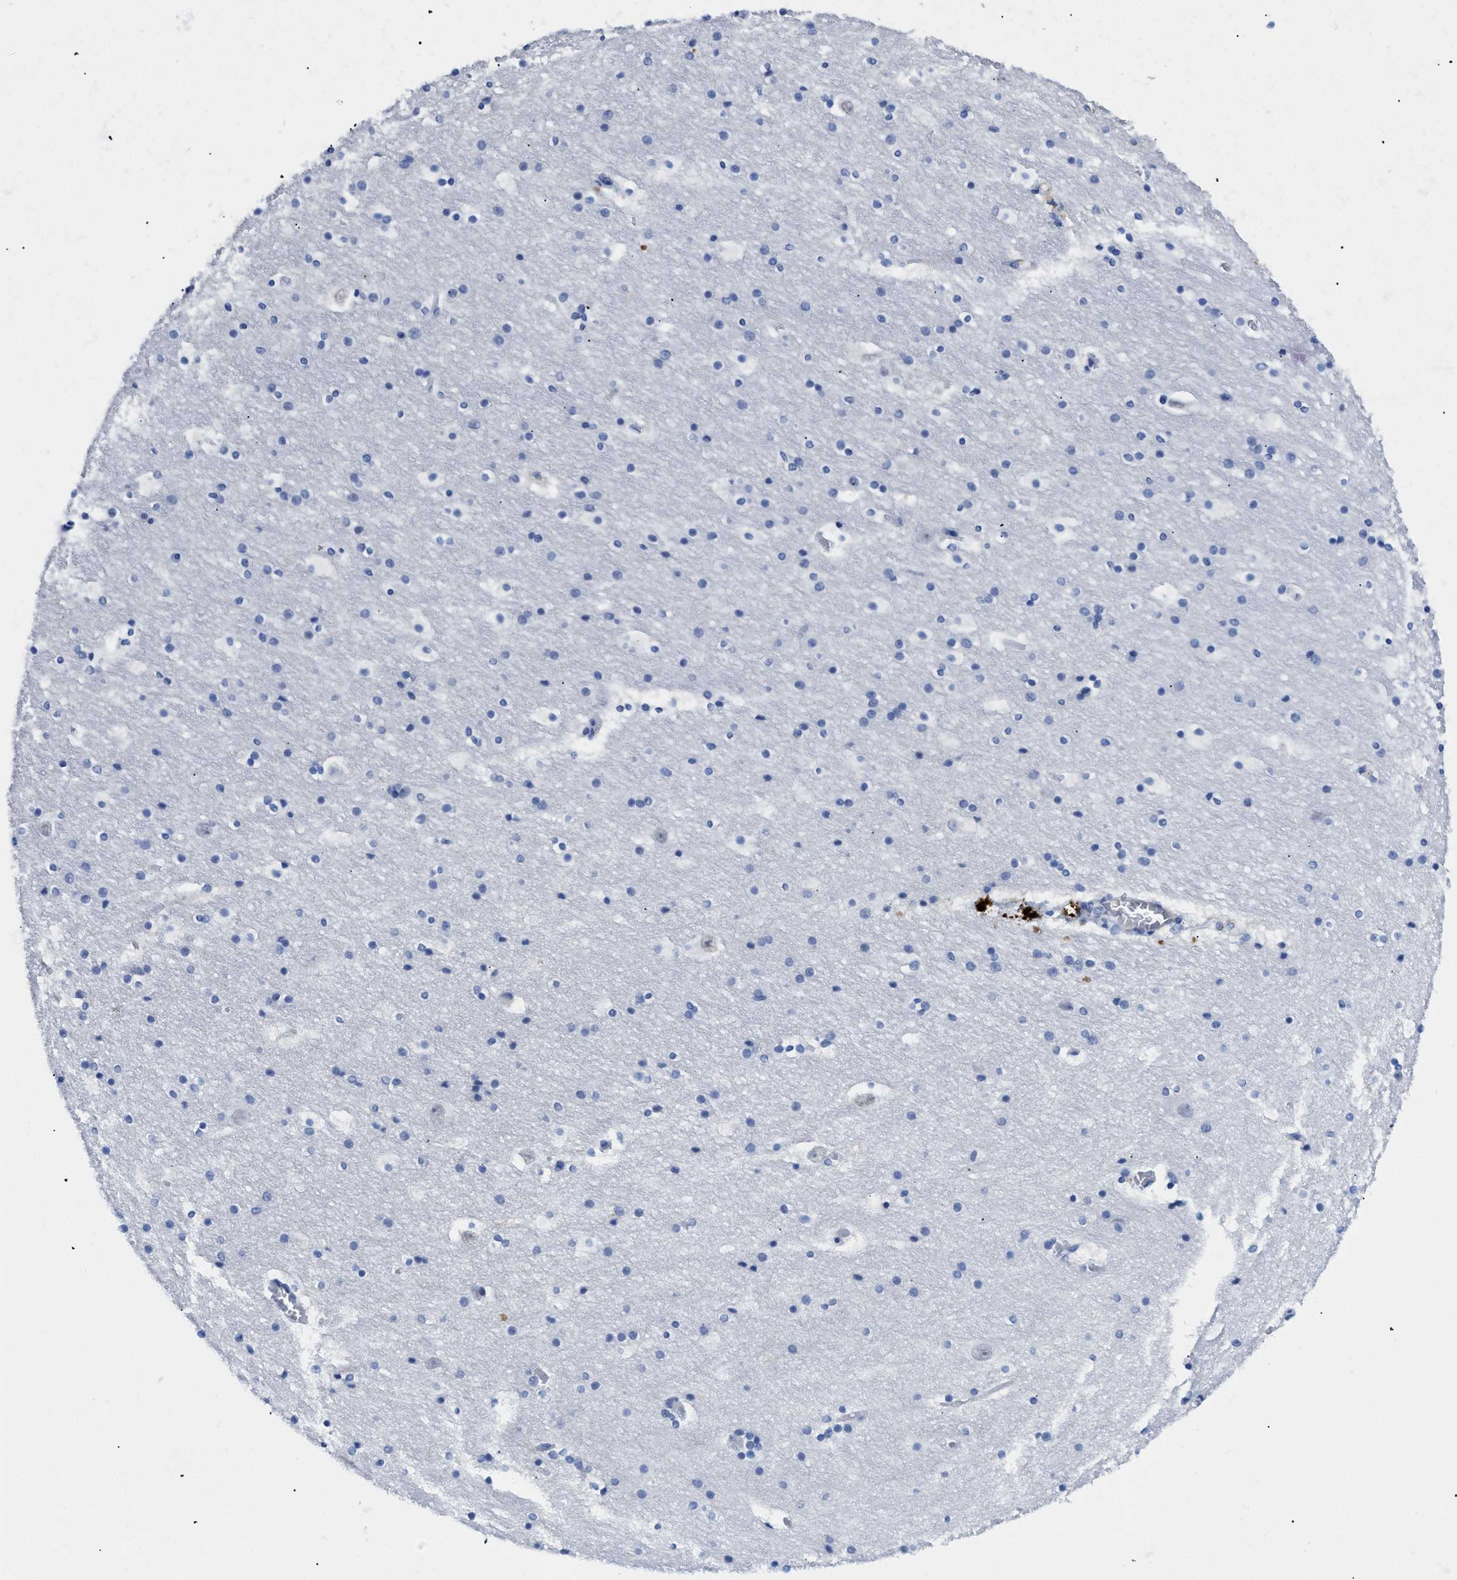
{"staining": {"intensity": "negative", "quantity": "none", "location": "none"}, "tissue": "hippocampus", "cell_type": "Glial cells", "image_type": "normal", "snomed": [{"axis": "morphology", "description": "Normal tissue, NOS"}, {"axis": "topography", "description": "Hippocampus"}], "caption": "An immunohistochemistry (IHC) histopathology image of normal hippocampus is shown. There is no staining in glial cells of hippocampus.", "gene": "TMEM68", "patient": {"sex": "male", "age": 45}}